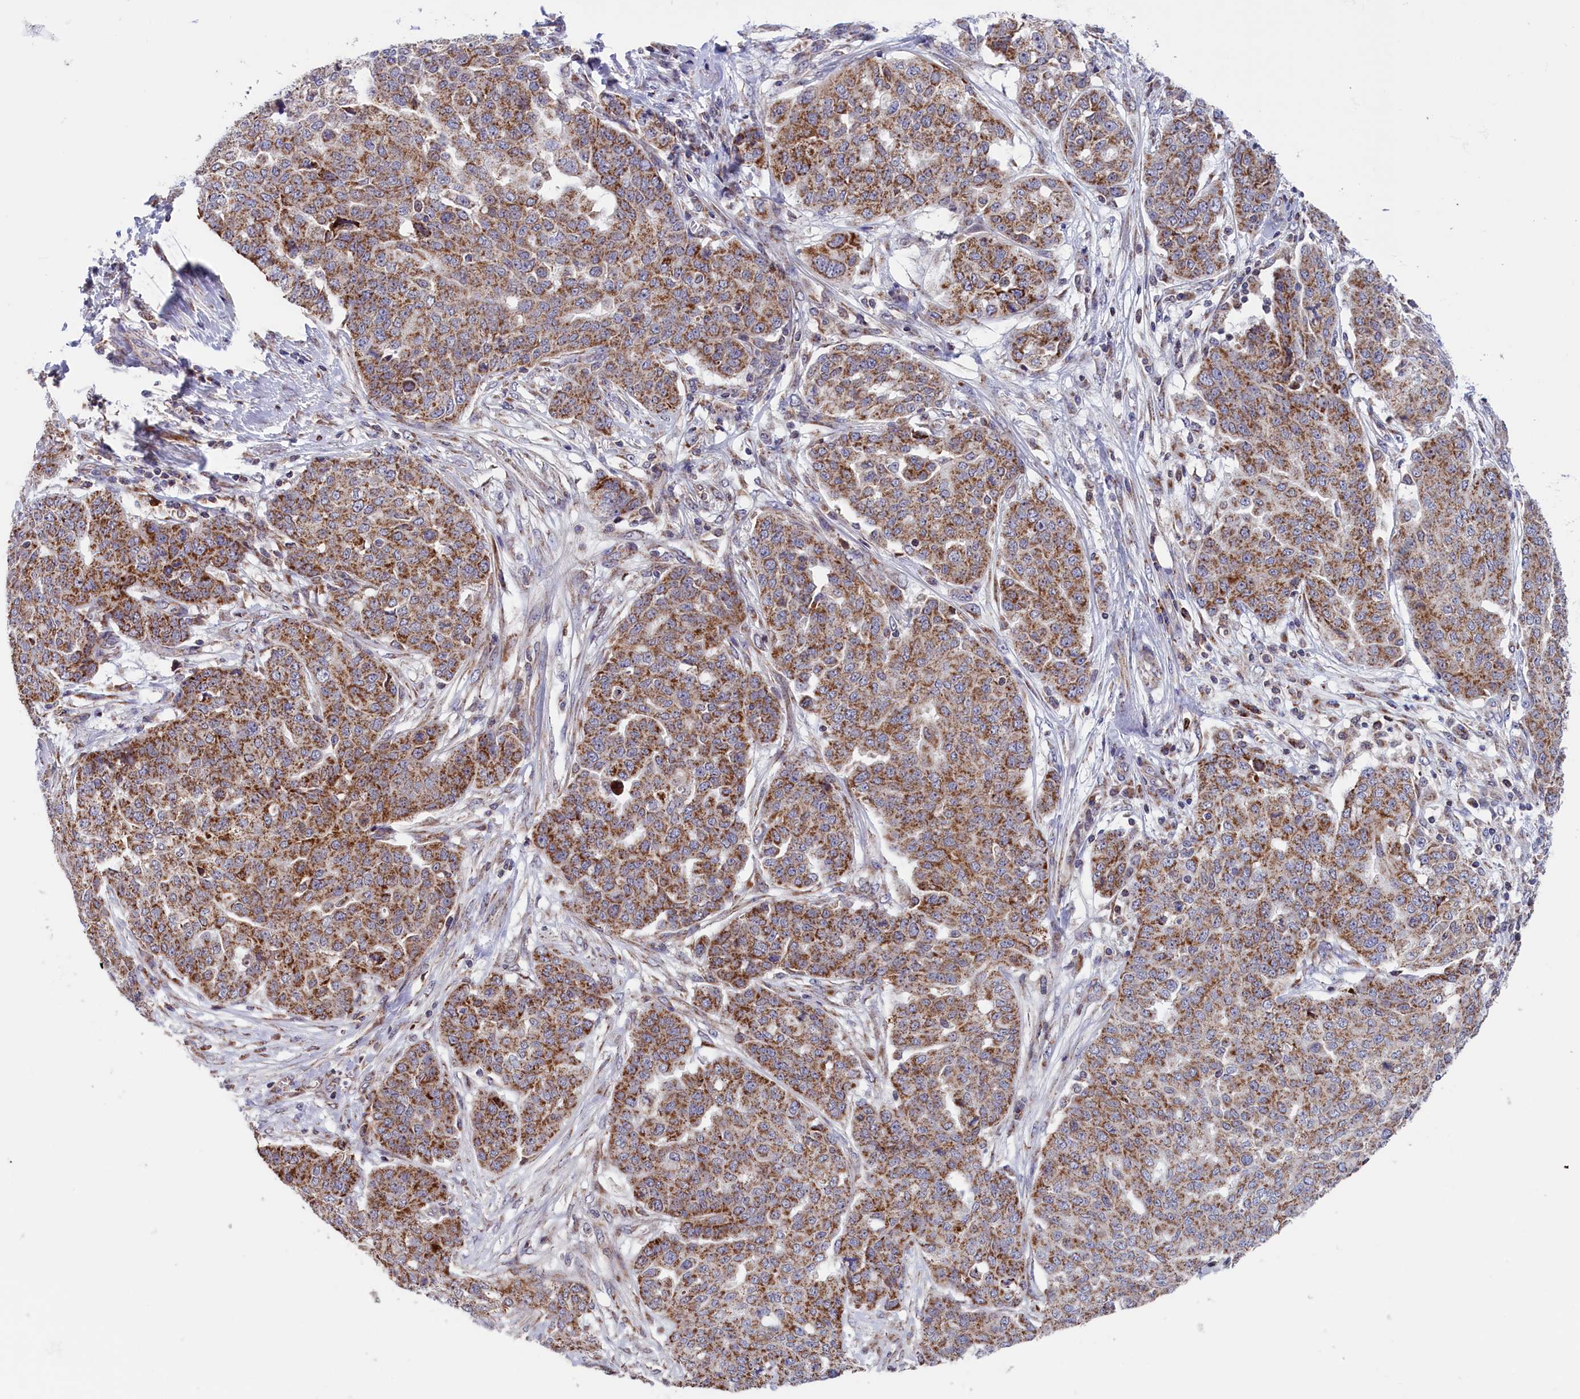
{"staining": {"intensity": "moderate", "quantity": ">75%", "location": "cytoplasmic/membranous"}, "tissue": "ovarian cancer", "cell_type": "Tumor cells", "image_type": "cancer", "snomed": [{"axis": "morphology", "description": "Cystadenocarcinoma, serous, NOS"}, {"axis": "topography", "description": "Soft tissue"}, {"axis": "topography", "description": "Ovary"}], "caption": "Ovarian cancer (serous cystadenocarcinoma) stained with immunohistochemistry (IHC) exhibits moderate cytoplasmic/membranous expression in approximately >75% of tumor cells. The protein is shown in brown color, while the nuclei are stained blue.", "gene": "TIMM44", "patient": {"sex": "female", "age": 57}}